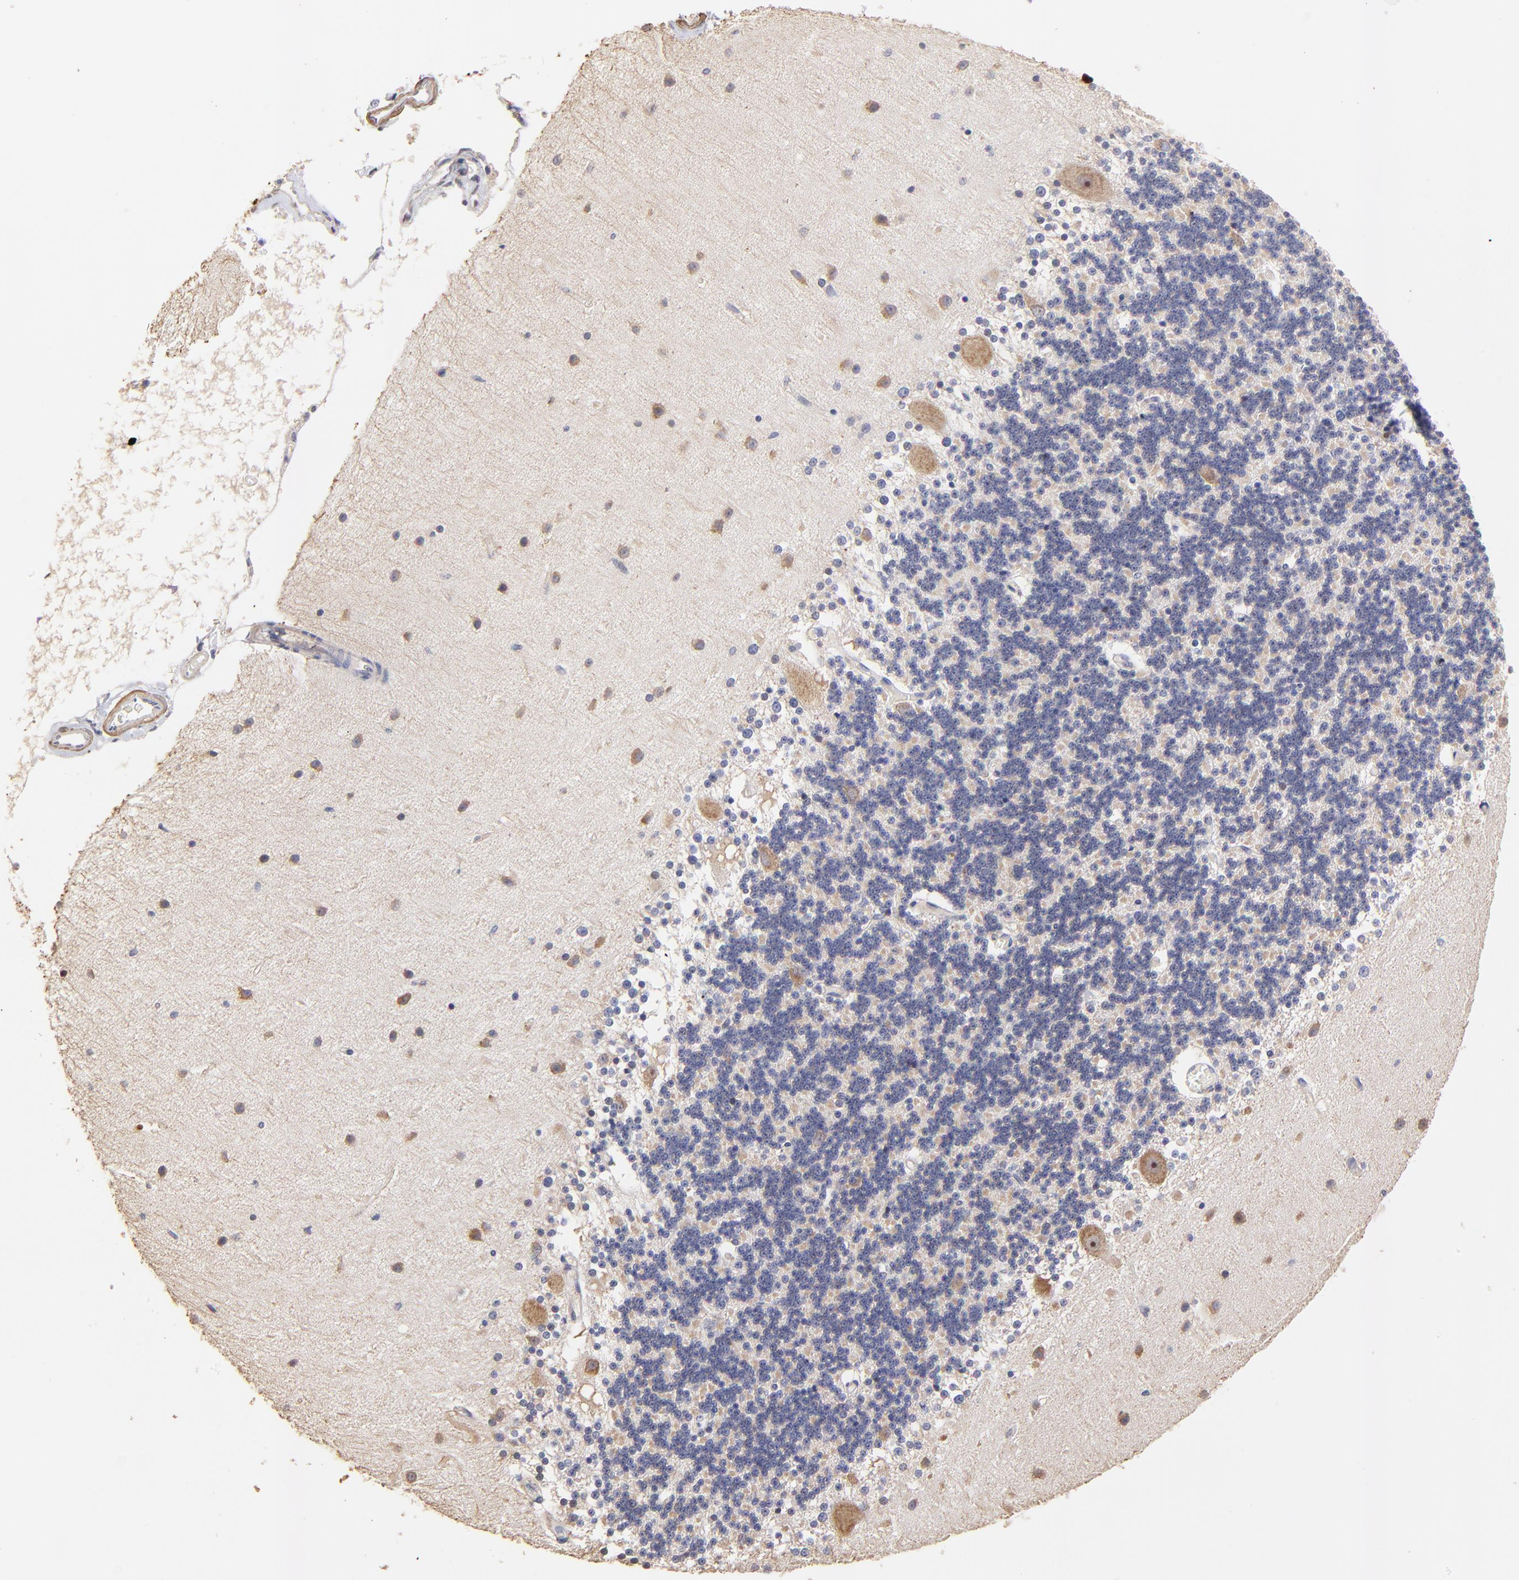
{"staining": {"intensity": "negative", "quantity": "none", "location": "none"}, "tissue": "cerebellum", "cell_type": "Cells in granular layer", "image_type": "normal", "snomed": [{"axis": "morphology", "description": "Normal tissue, NOS"}, {"axis": "topography", "description": "Cerebellum"}], "caption": "Immunohistochemistry histopathology image of normal cerebellum stained for a protein (brown), which demonstrates no expression in cells in granular layer. (DAB IHC, high magnification).", "gene": "BBOF1", "patient": {"sex": "female", "age": 54}}